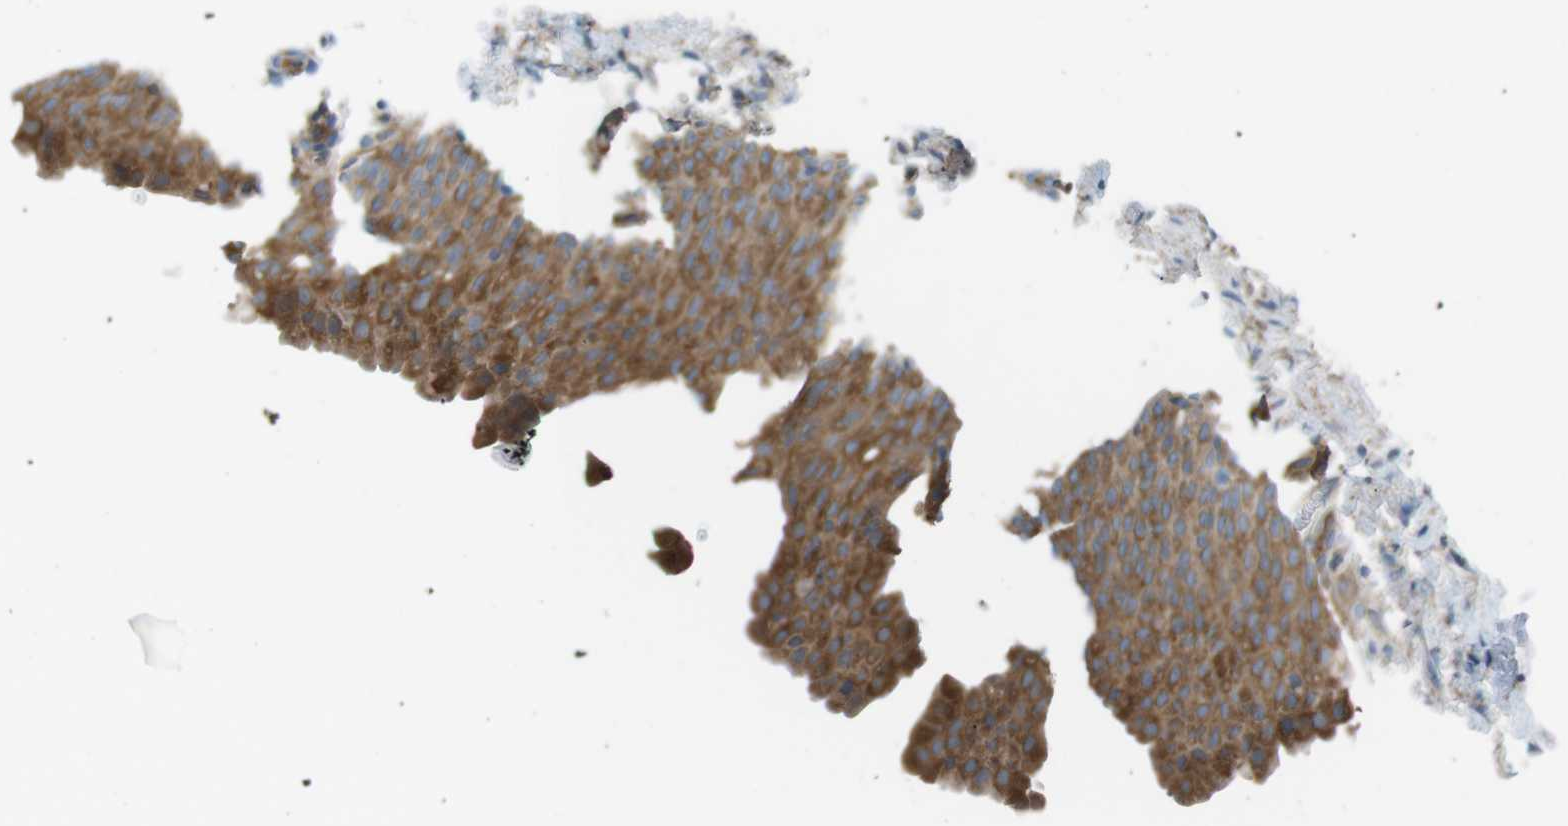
{"staining": {"intensity": "moderate", "quantity": ">75%", "location": "cytoplasmic/membranous"}, "tissue": "urinary bladder", "cell_type": "Urothelial cells", "image_type": "normal", "snomed": [{"axis": "morphology", "description": "Normal tissue, NOS"}, {"axis": "topography", "description": "Urinary bladder"}], "caption": "This histopathology image reveals IHC staining of normal urinary bladder, with medium moderate cytoplasmic/membranous expression in about >75% of urothelial cells.", "gene": "PEPD", "patient": {"sex": "female", "age": 79}}